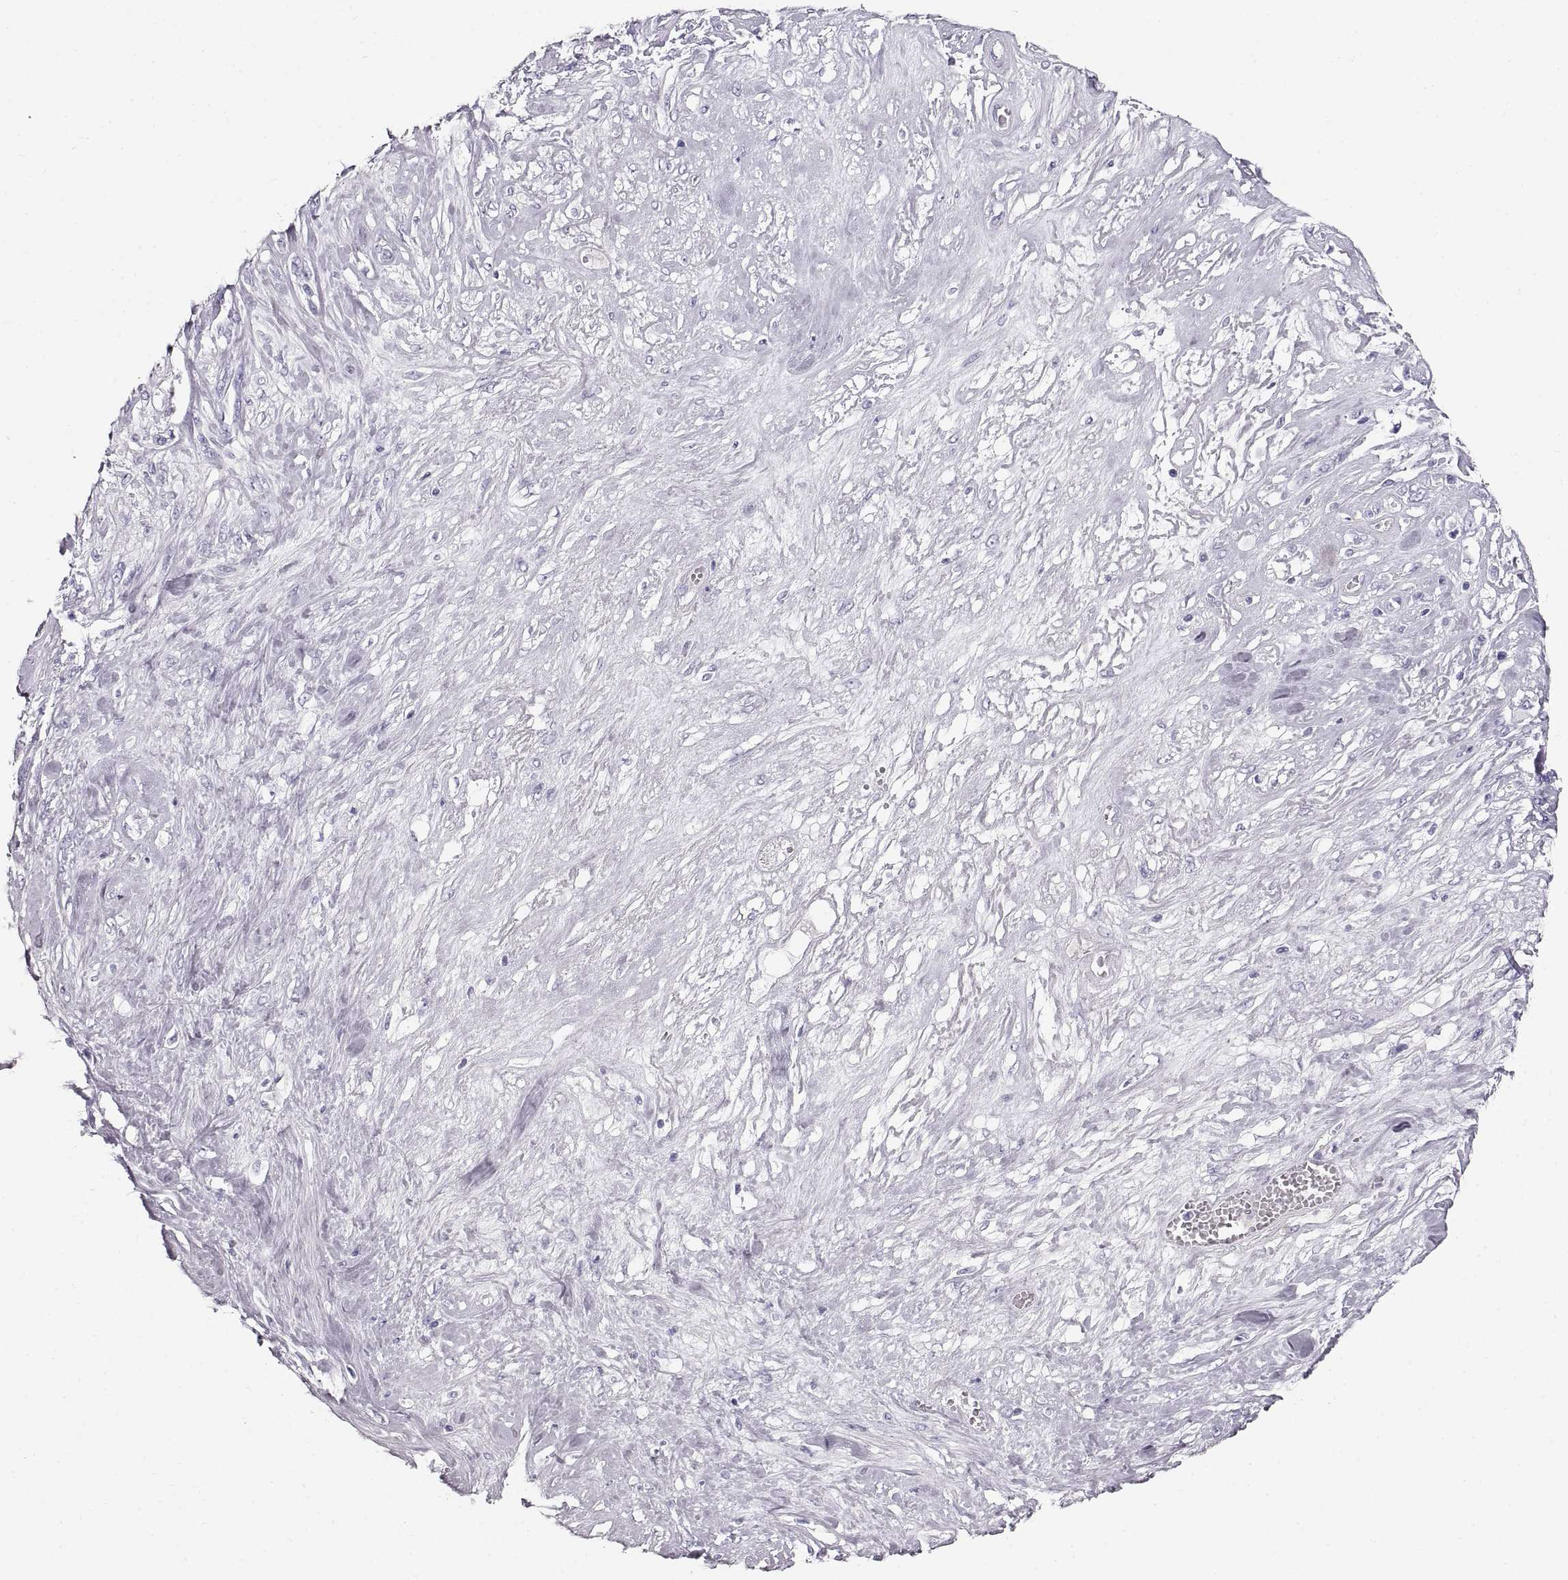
{"staining": {"intensity": "negative", "quantity": "none", "location": "none"}, "tissue": "melanoma", "cell_type": "Tumor cells", "image_type": "cancer", "snomed": [{"axis": "morphology", "description": "Malignant melanoma, NOS"}, {"axis": "topography", "description": "Skin"}], "caption": "Immunohistochemistry (IHC) histopathology image of neoplastic tissue: human malignant melanoma stained with DAB (3,3'-diaminobenzidine) demonstrates no significant protein staining in tumor cells. (Immunohistochemistry (IHC), brightfield microscopy, high magnification).", "gene": "CRYAA", "patient": {"sex": "female", "age": 91}}